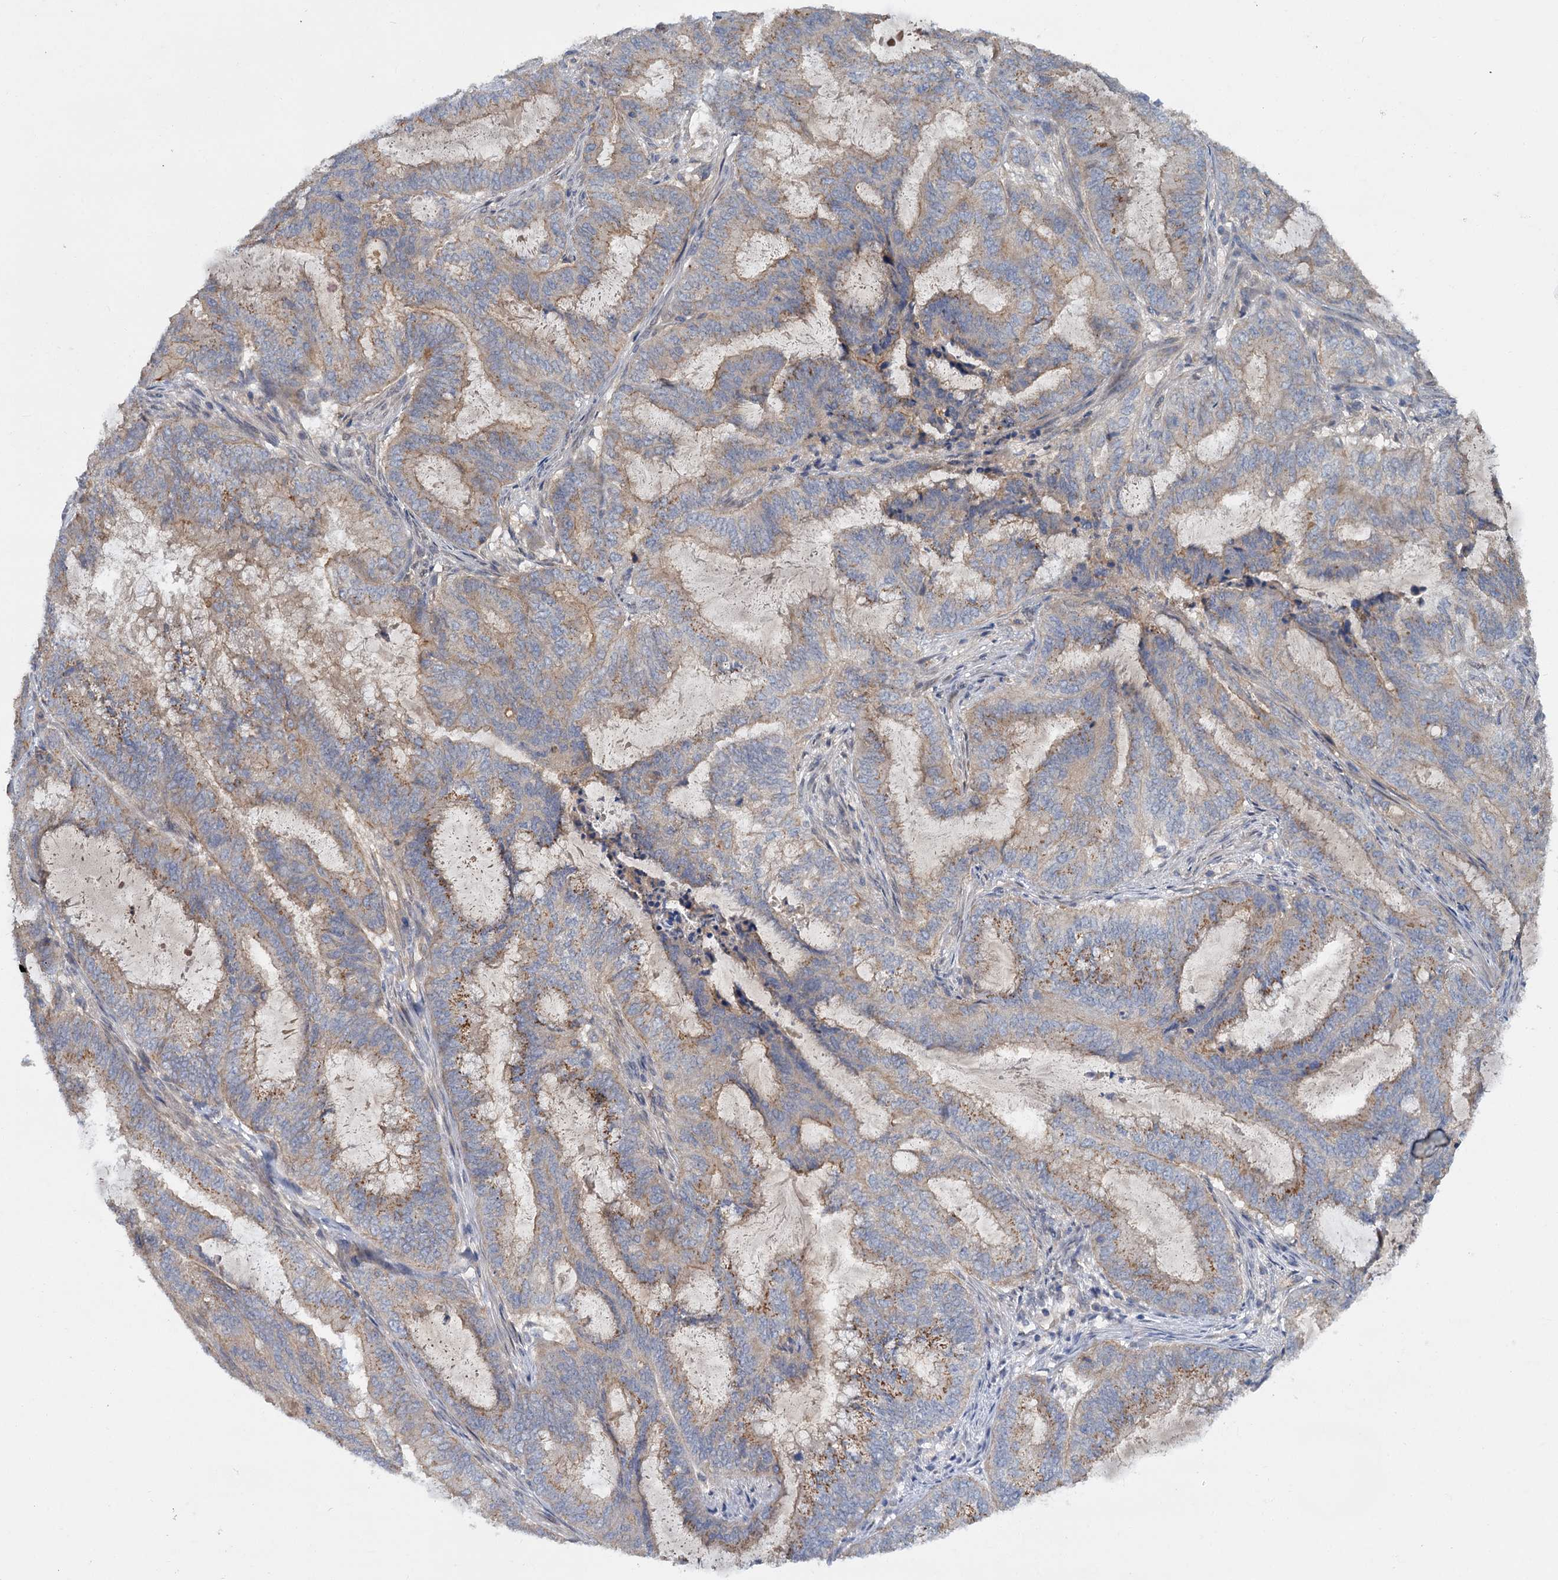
{"staining": {"intensity": "weak", "quantity": "25%-75%", "location": "cytoplasmic/membranous"}, "tissue": "endometrial cancer", "cell_type": "Tumor cells", "image_type": "cancer", "snomed": [{"axis": "morphology", "description": "Adenocarcinoma, NOS"}, {"axis": "topography", "description": "Endometrium"}], "caption": "A photomicrograph showing weak cytoplasmic/membranous expression in approximately 25%-75% of tumor cells in adenocarcinoma (endometrial), as visualized by brown immunohistochemical staining.", "gene": "ZNF324", "patient": {"sex": "female", "age": 51}}